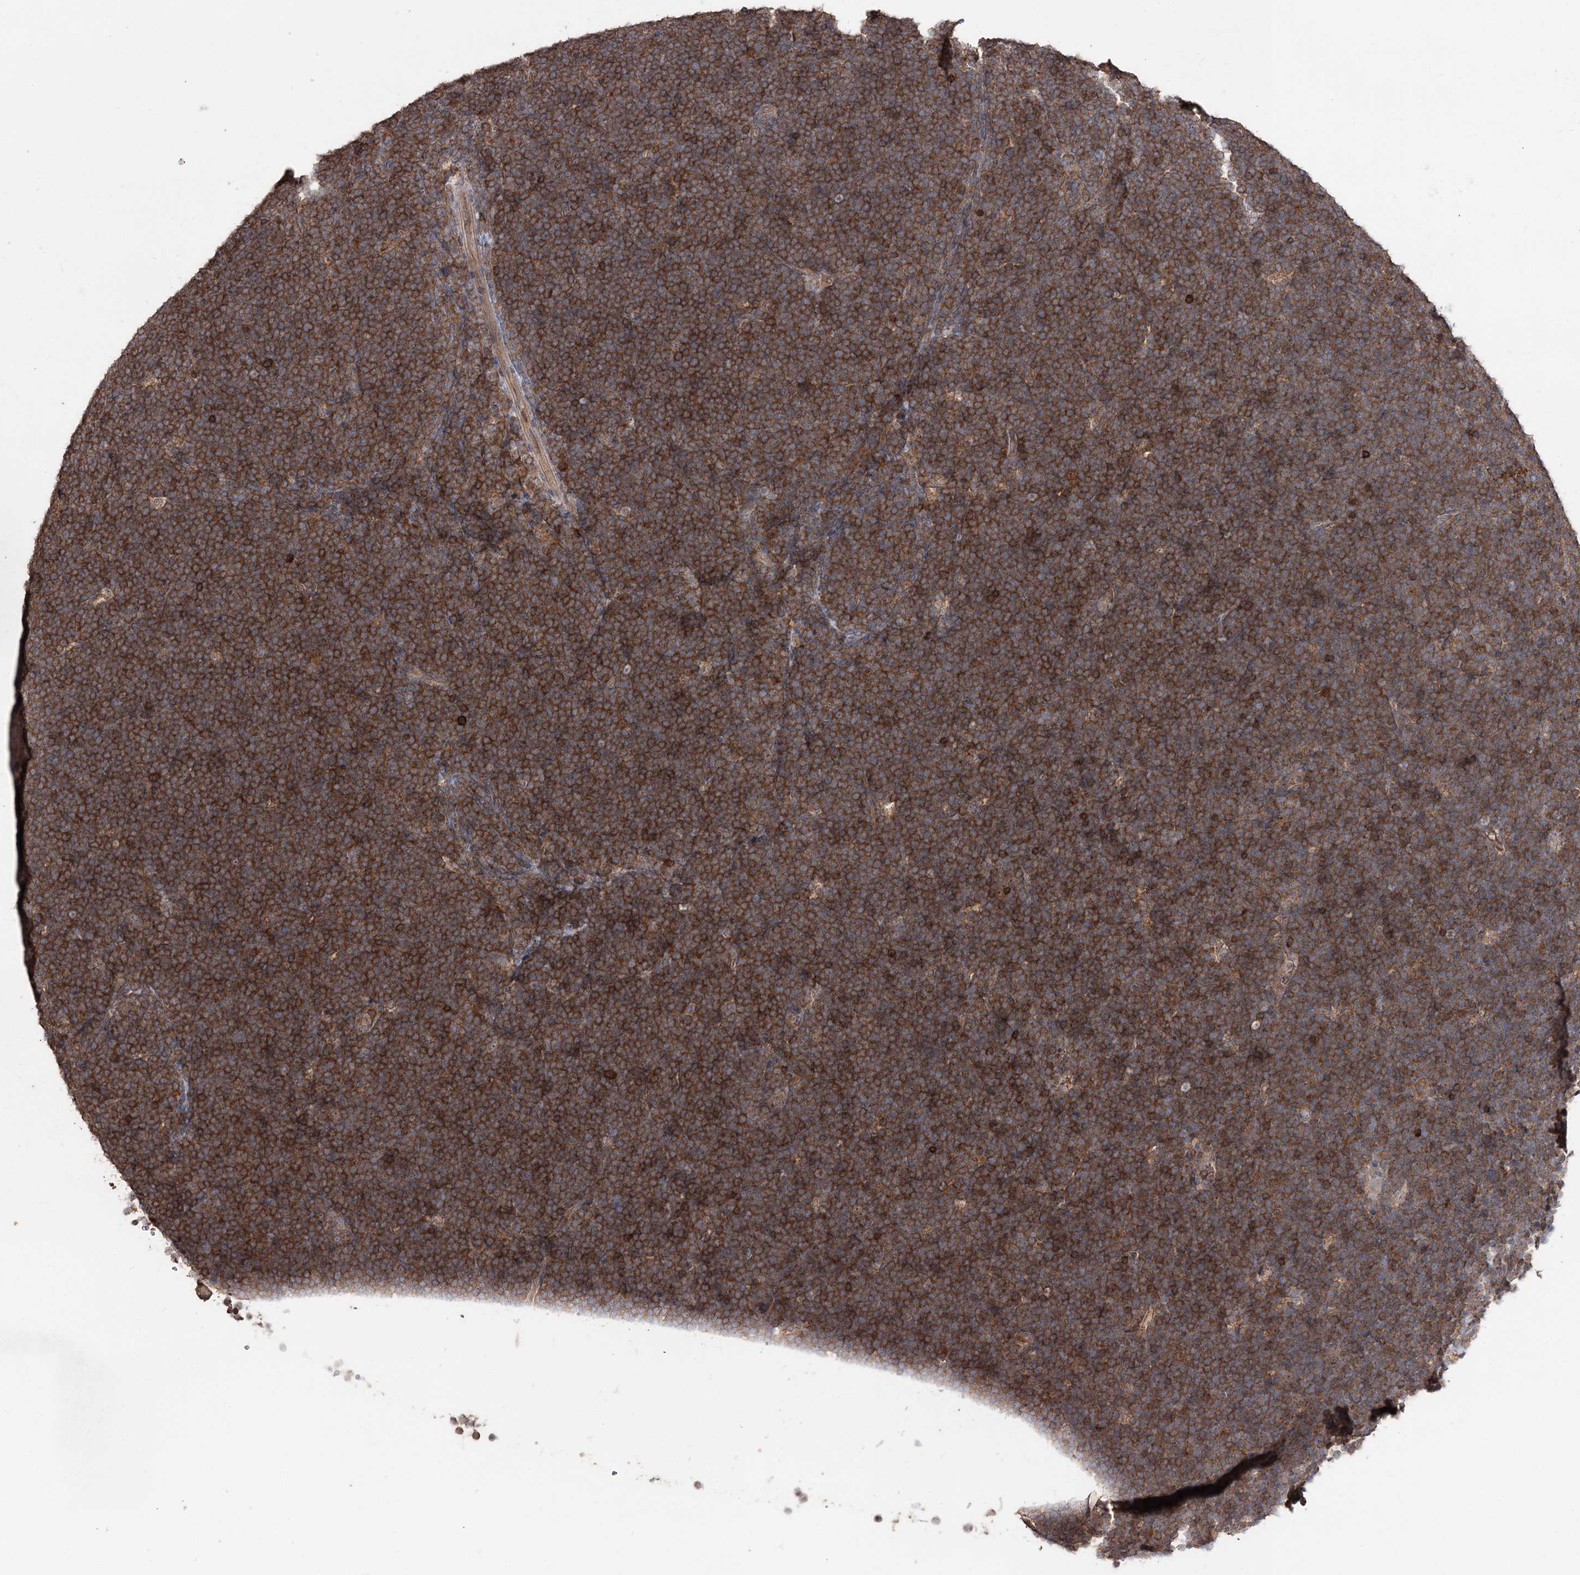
{"staining": {"intensity": "strong", "quantity": ">75%", "location": "cytoplasmic/membranous"}, "tissue": "lymphoma", "cell_type": "Tumor cells", "image_type": "cancer", "snomed": [{"axis": "morphology", "description": "Malignant lymphoma, non-Hodgkin's type, High grade"}, {"axis": "topography", "description": "Lymph node"}], "caption": "Human high-grade malignant lymphoma, non-Hodgkin's type stained for a protein (brown) shows strong cytoplasmic/membranous positive staining in approximately >75% of tumor cells.", "gene": "FAM53B", "patient": {"sex": "male", "age": 13}}